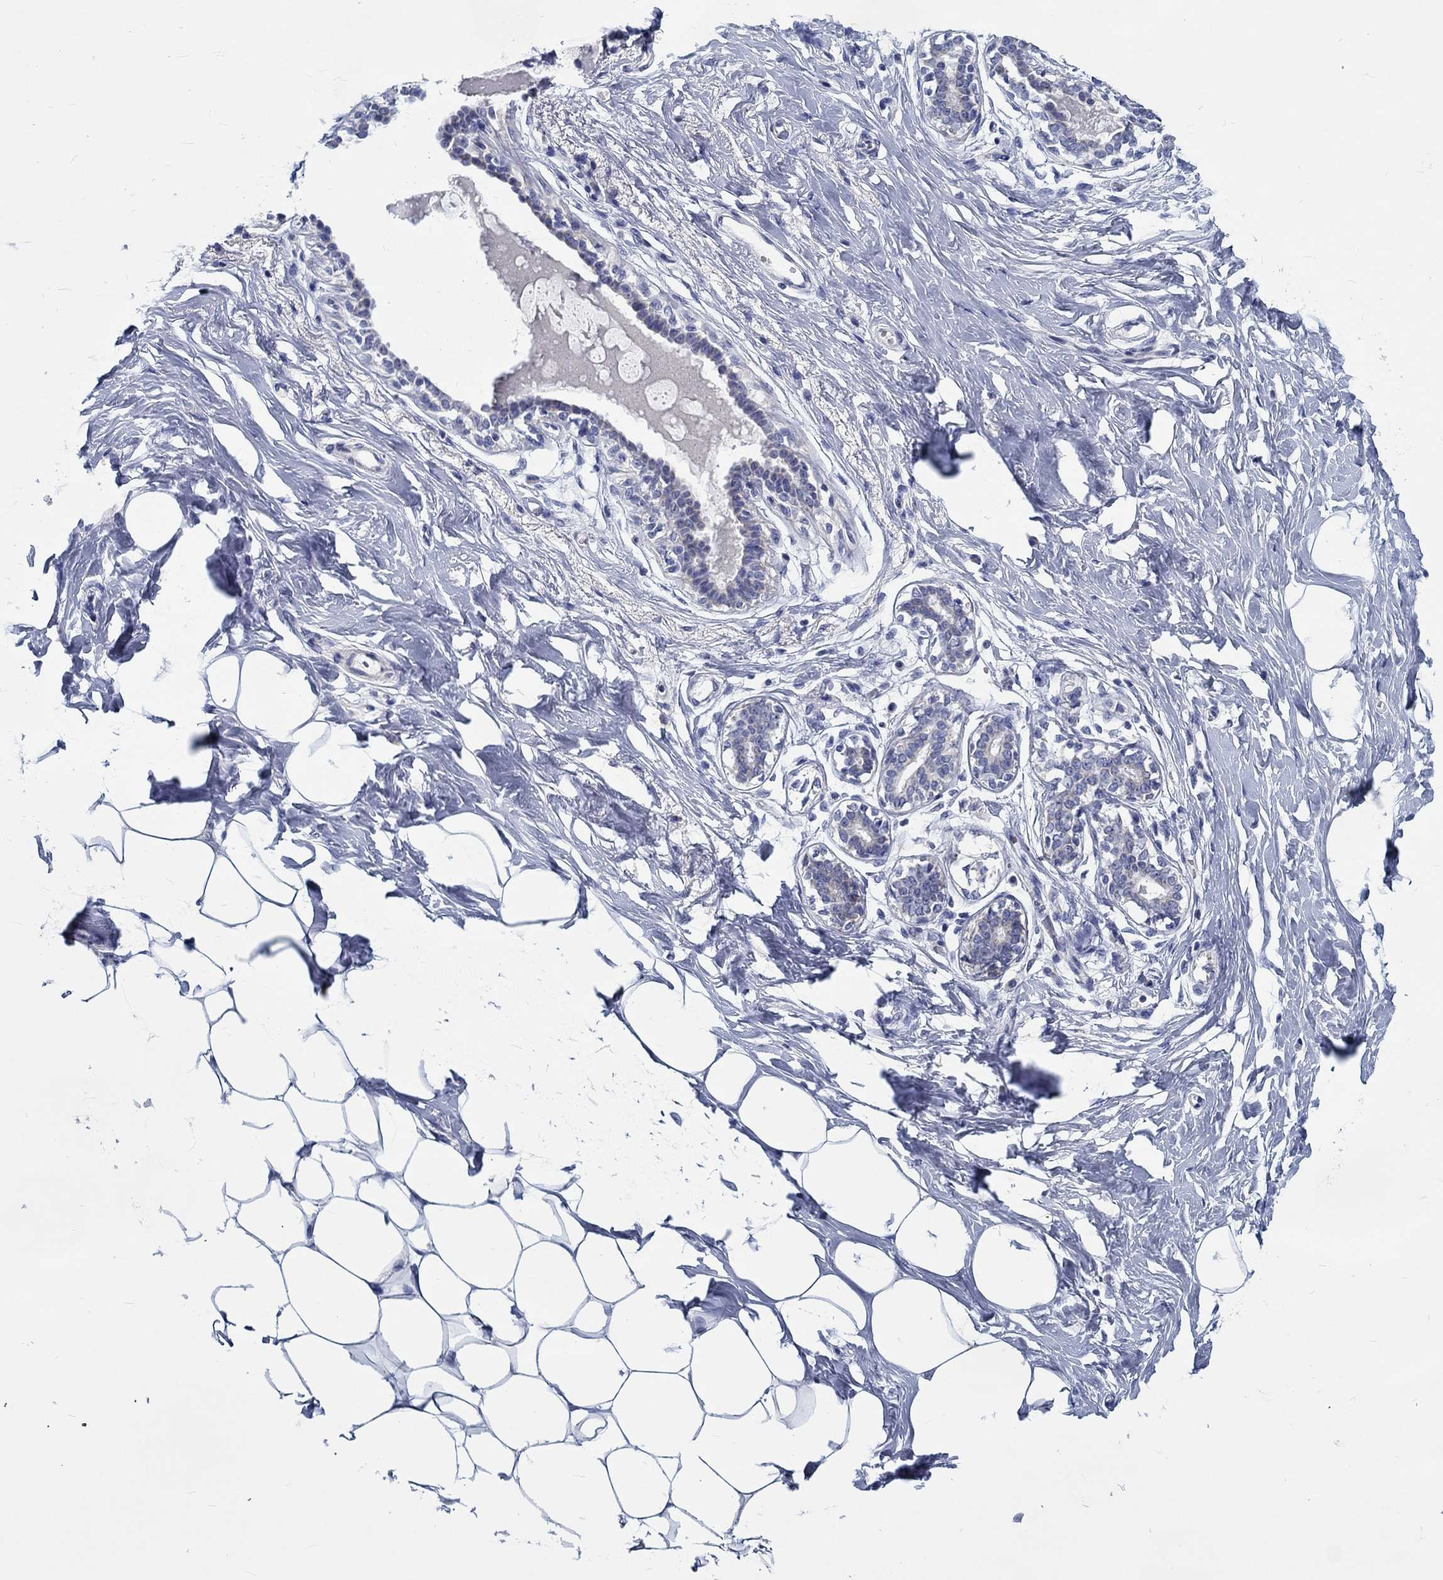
{"staining": {"intensity": "negative", "quantity": "none", "location": "none"}, "tissue": "breast", "cell_type": "Adipocytes", "image_type": "normal", "snomed": [{"axis": "morphology", "description": "Normal tissue, NOS"}, {"axis": "morphology", "description": "Lobular carcinoma, in situ"}, {"axis": "topography", "description": "Breast"}], "caption": "This is an IHC micrograph of benign human breast. There is no staining in adipocytes.", "gene": "MYBPC1", "patient": {"sex": "female", "age": 35}}